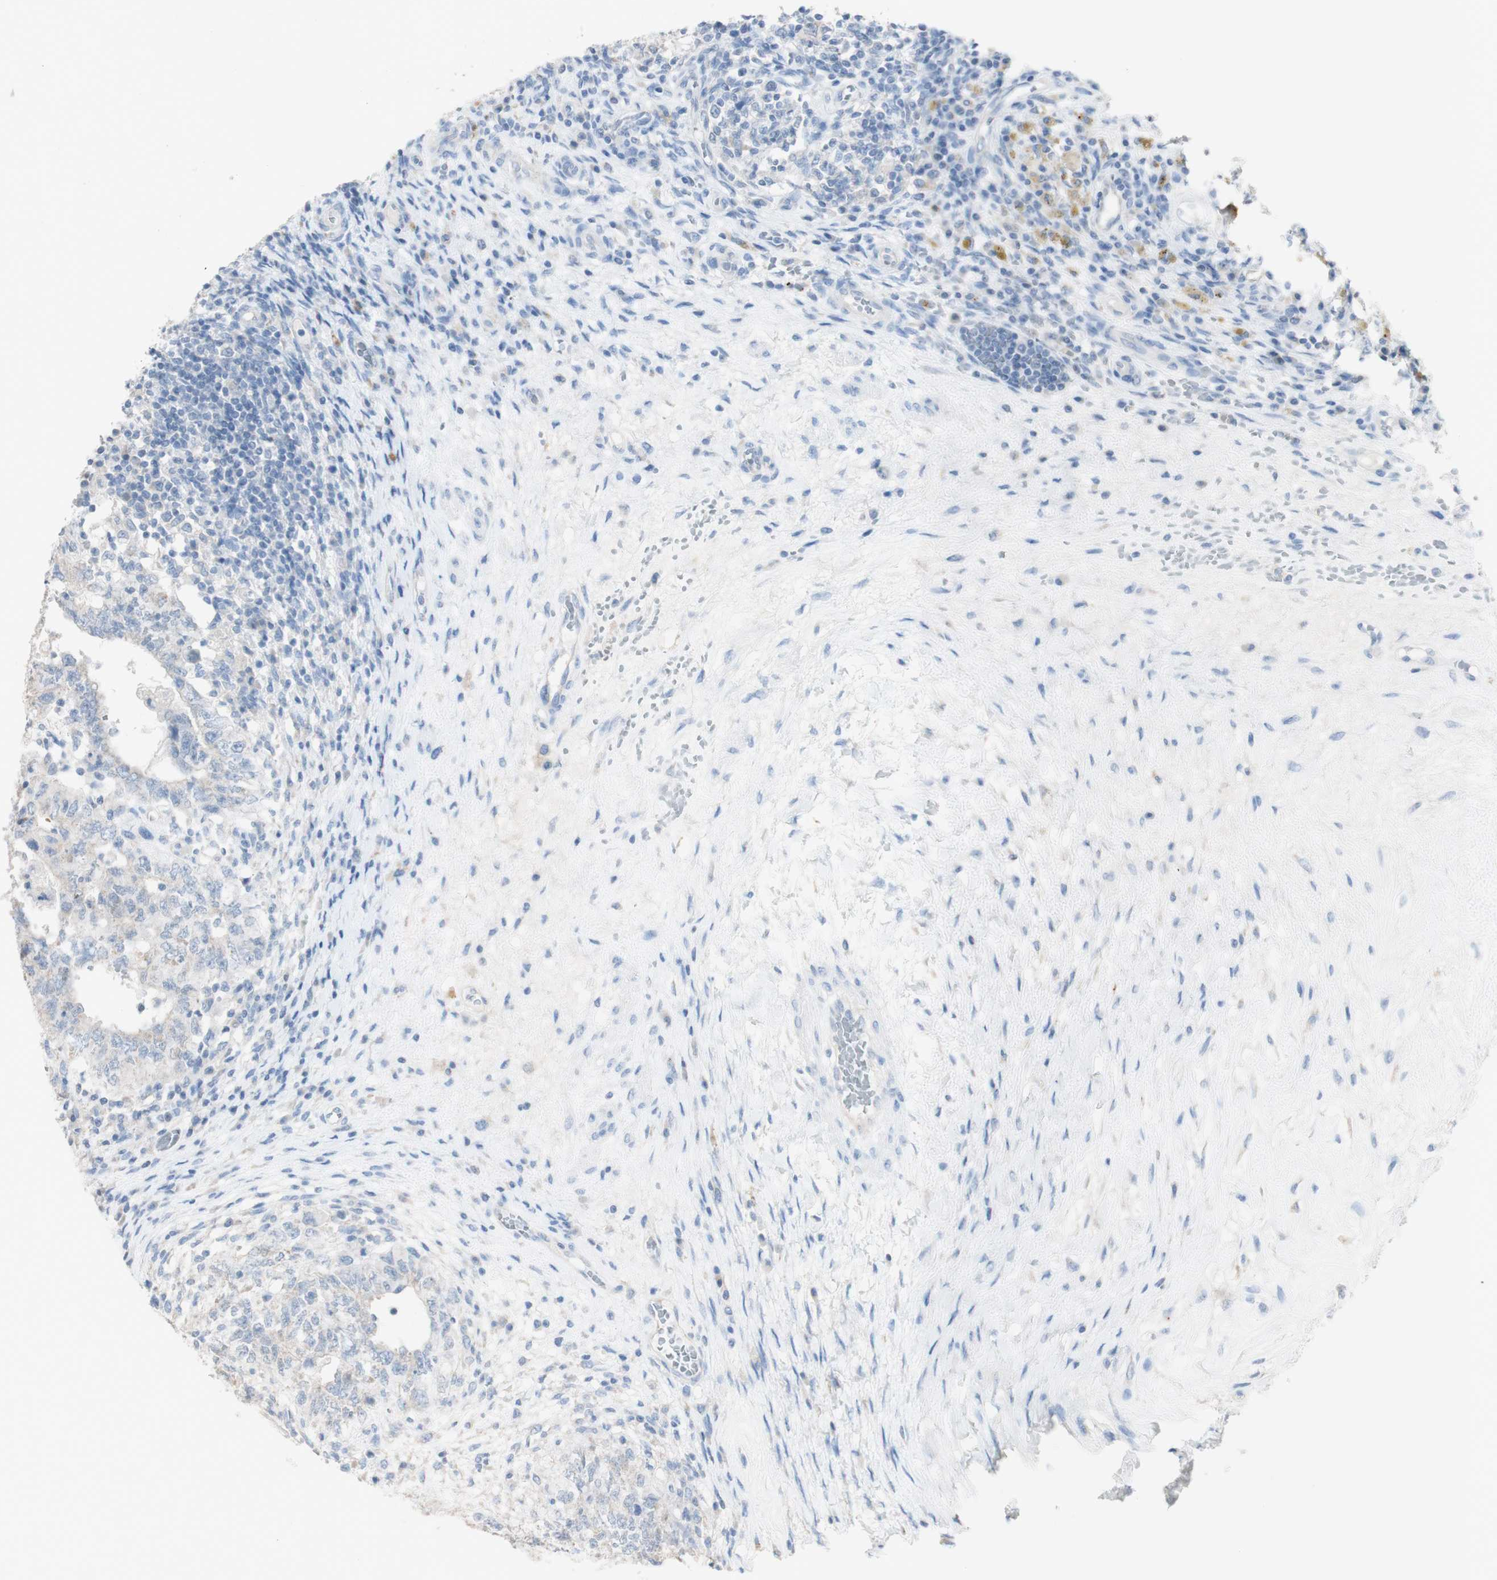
{"staining": {"intensity": "negative", "quantity": "none", "location": "none"}, "tissue": "testis cancer", "cell_type": "Tumor cells", "image_type": "cancer", "snomed": [{"axis": "morphology", "description": "Carcinoma, Embryonal, NOS"}, {"axis": "topography", "description": "Testis"}], "caption": "DAB (3,3'-diaminobenzidine) immunohistochemical staining of human testis embryonal carcinoma demonstrates no significant staining in tumor cells.", "gene": "ART3", "patient": {"sex": "male", "age": 26}}